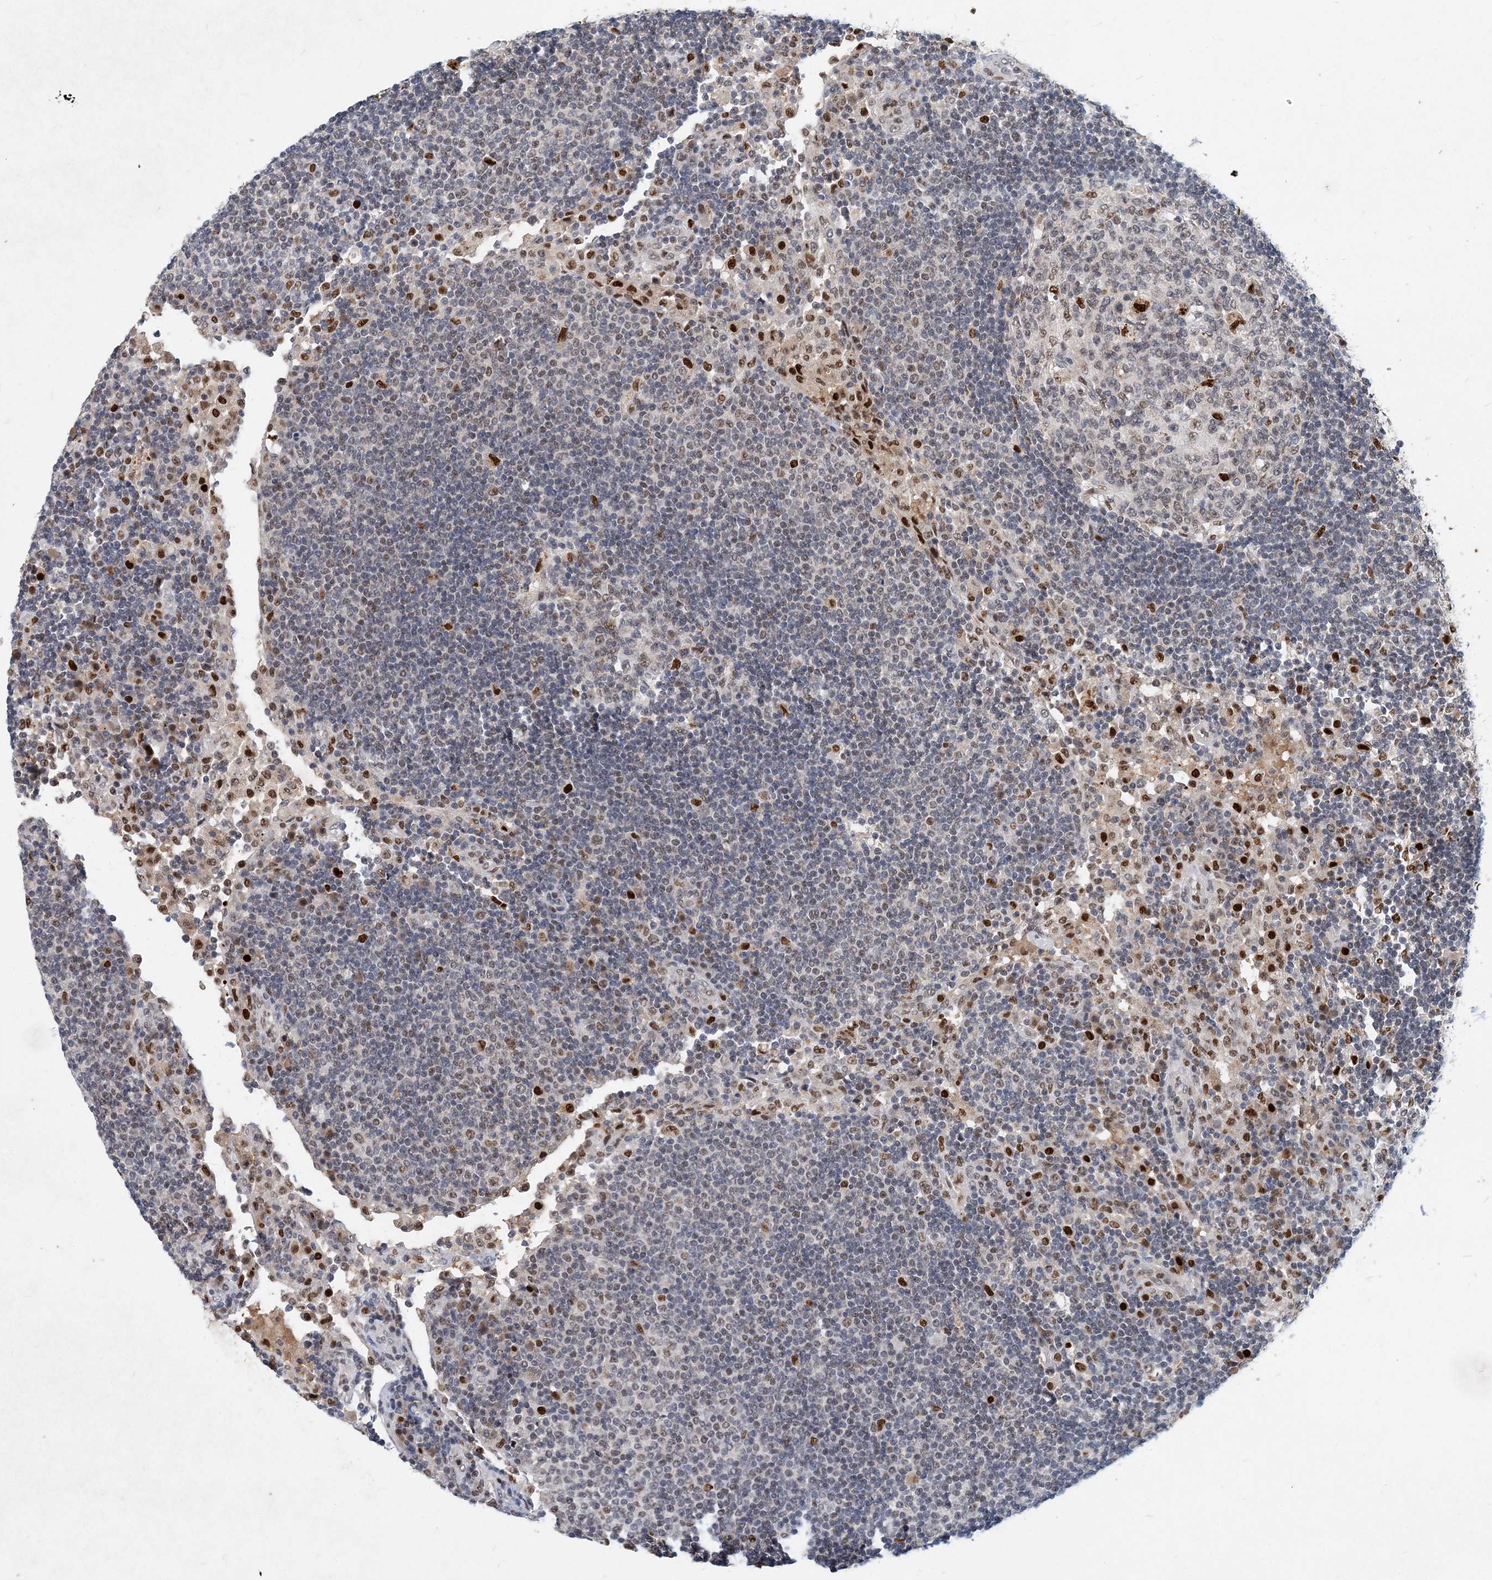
{"staining": {"intensity": "strong", "quantity": "<25%", "location": "nuclear"}, "tissue": "lymph node", "cell_type": "Germinal center cells", "image_type": "normal", "snomed": [{"axis": "morphology", "description": "Normal tissue, NOS"}, {"axis": "topography", "description": "Lymph node"}], "caption": "Immunohistochemistry micrograph of benign human lymph node stained for a protein (brown), which demonstrates medium levels of strong nuclear staining in about <25% of germinal center cells.", "gene": "KPNA4", "patient": {"sex": "female", "age": 53}}